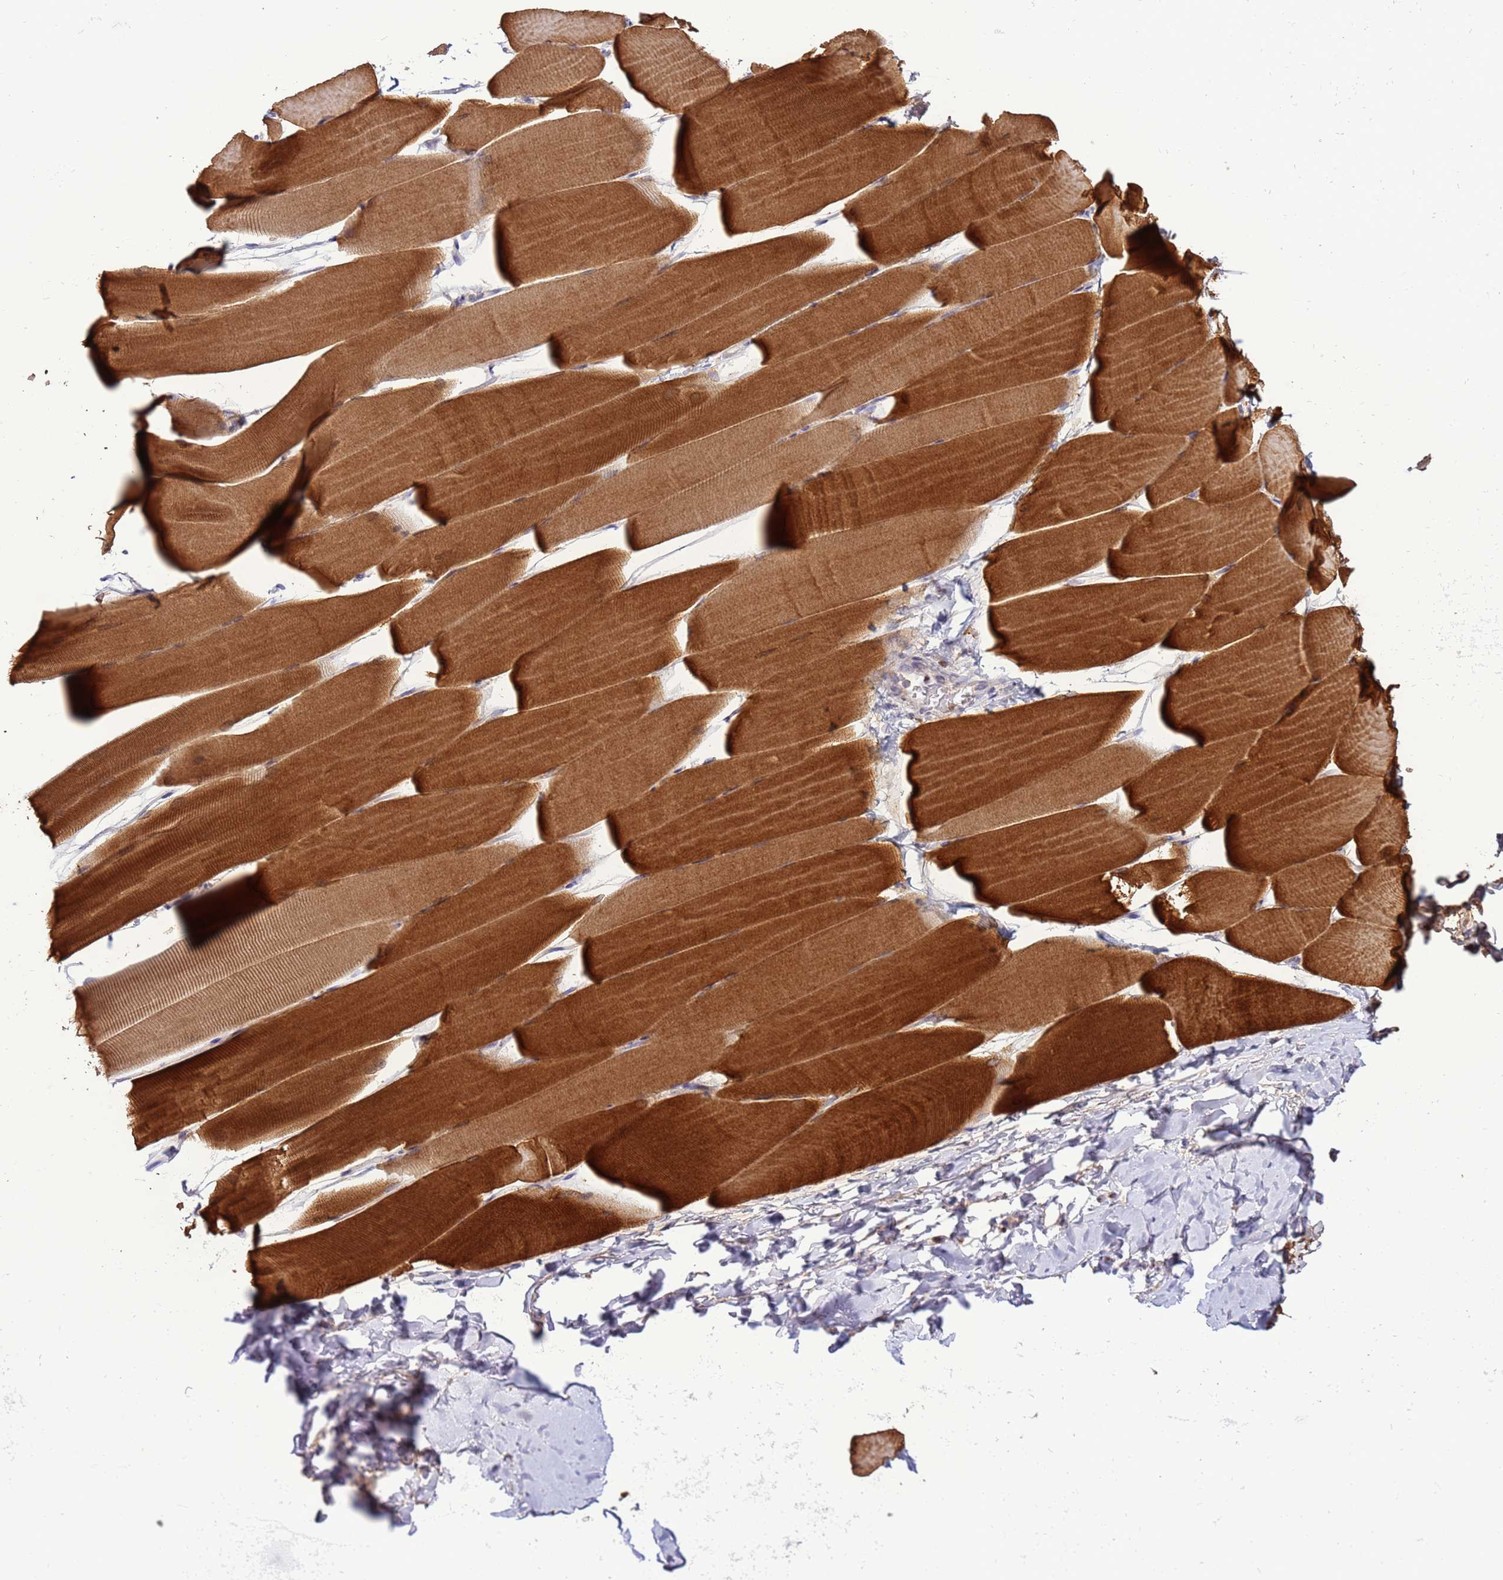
{"staining": {"intensity": "strong", "quantity": ">75%", "location": "cytoplasmic/membranous"}, "tissue": "skeletal muscle", "cell_type": "Myocytes", "image_type": "normal", "snomed": [{"axis": "morphology", "description": "Normal tissue, NOS"}, {"axis": "topography", "description": "Skeletal muscle"}], "caption": "IHC of normal skeletal muscle shows high levels of strong cytoplasmic/membranous positivity in approximately >75% of myocytes.", "gene": "ZNF624", "patient": {"sex": "male", "age": 25}}